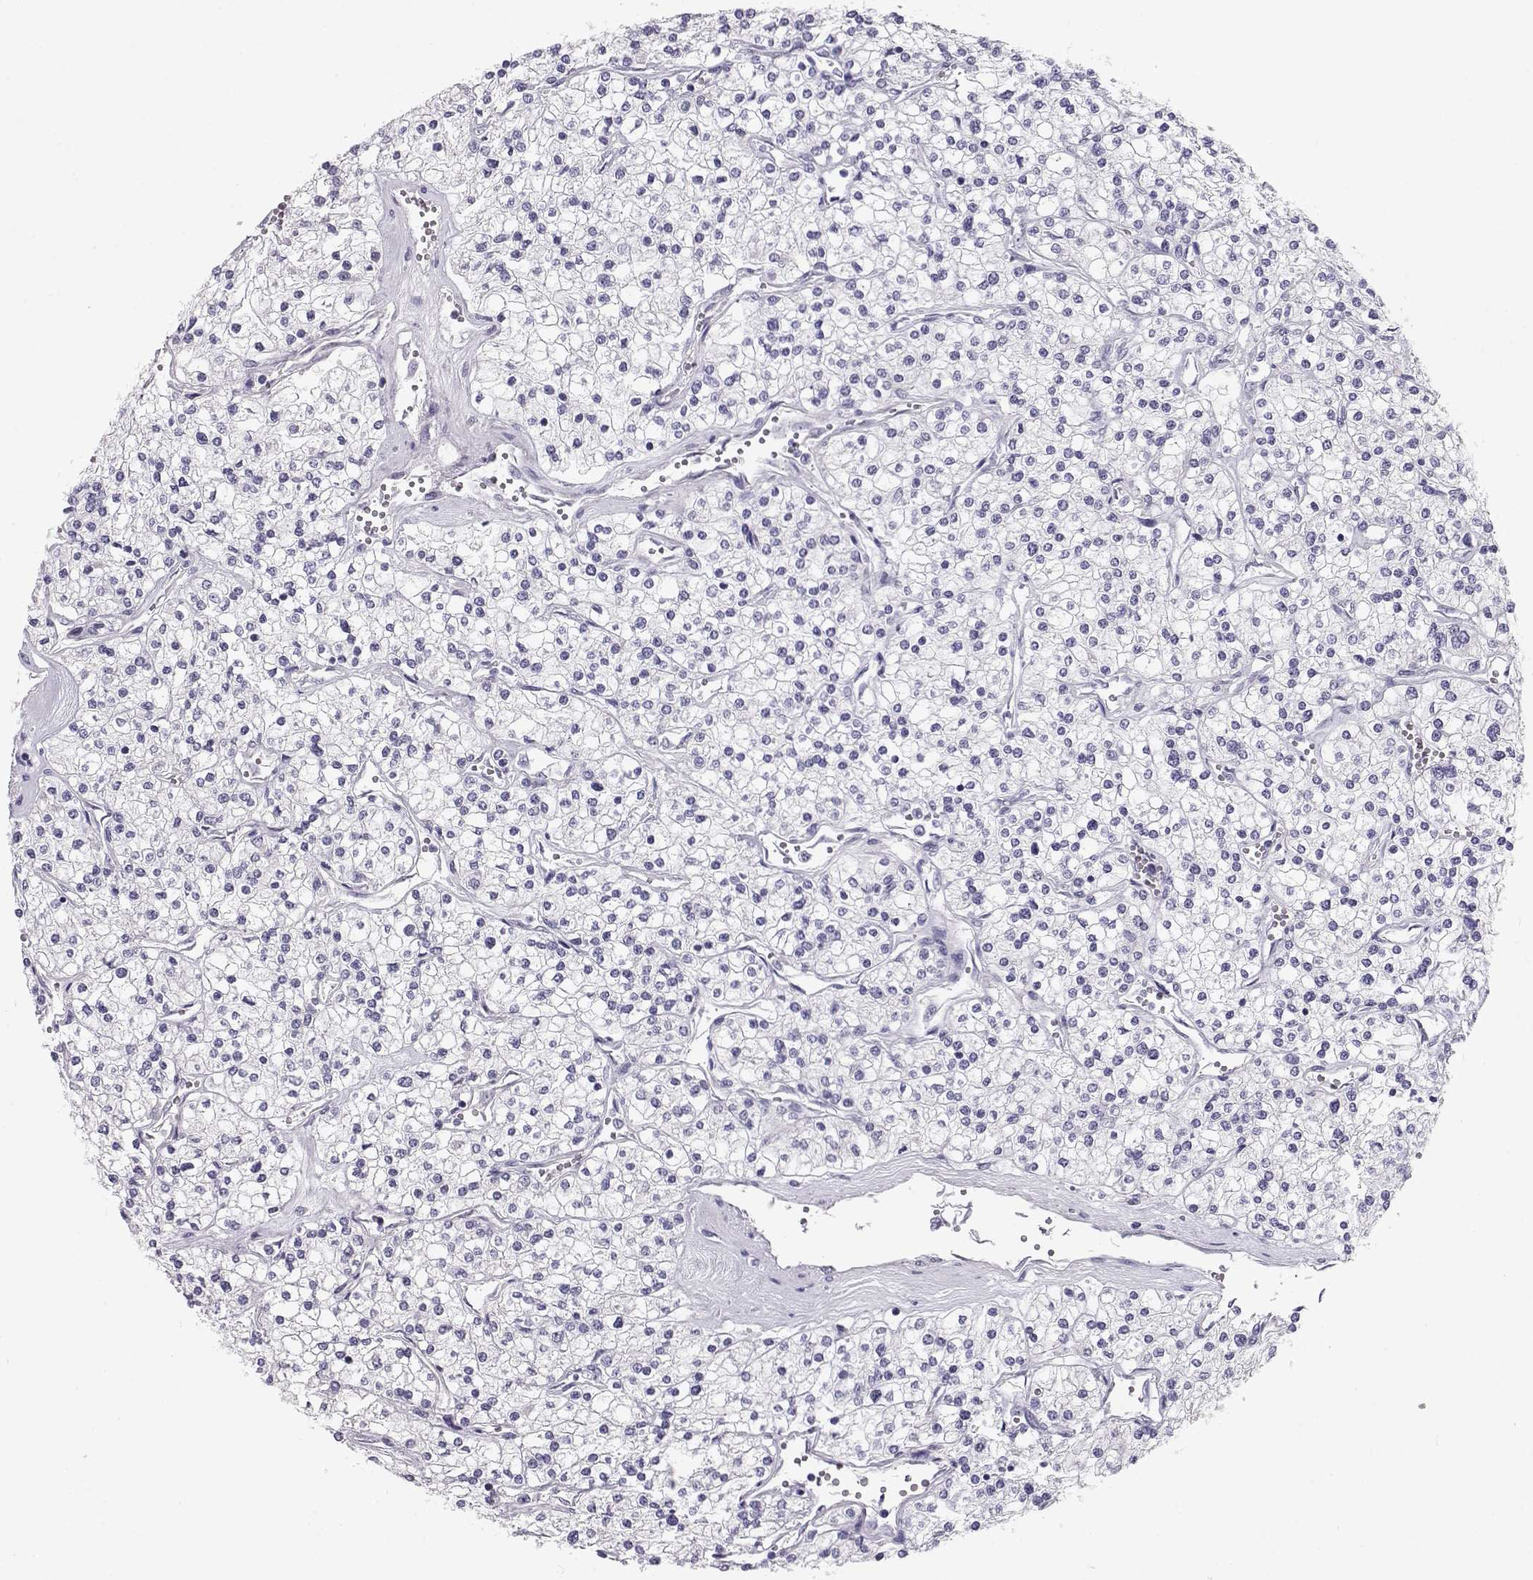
{"staining": {"intensity": "negative", "quantity": "none", "location": "none"}, "tissue": "renal cancer", "cell_type": "Tumor cells", "image_type": "cancer", "snomed": [{"axis": "morphology", "description": "Adenocarcinoma, NOS"}, {"axis": "topography", "description": "Kidney"}], "caption": "Human renal cancer stained for a protein using immunohistochemistry (IHC) displays no expression in tumor cells.", "gene": "GPR26", "patient": {"sex": "male", "age": 80}}